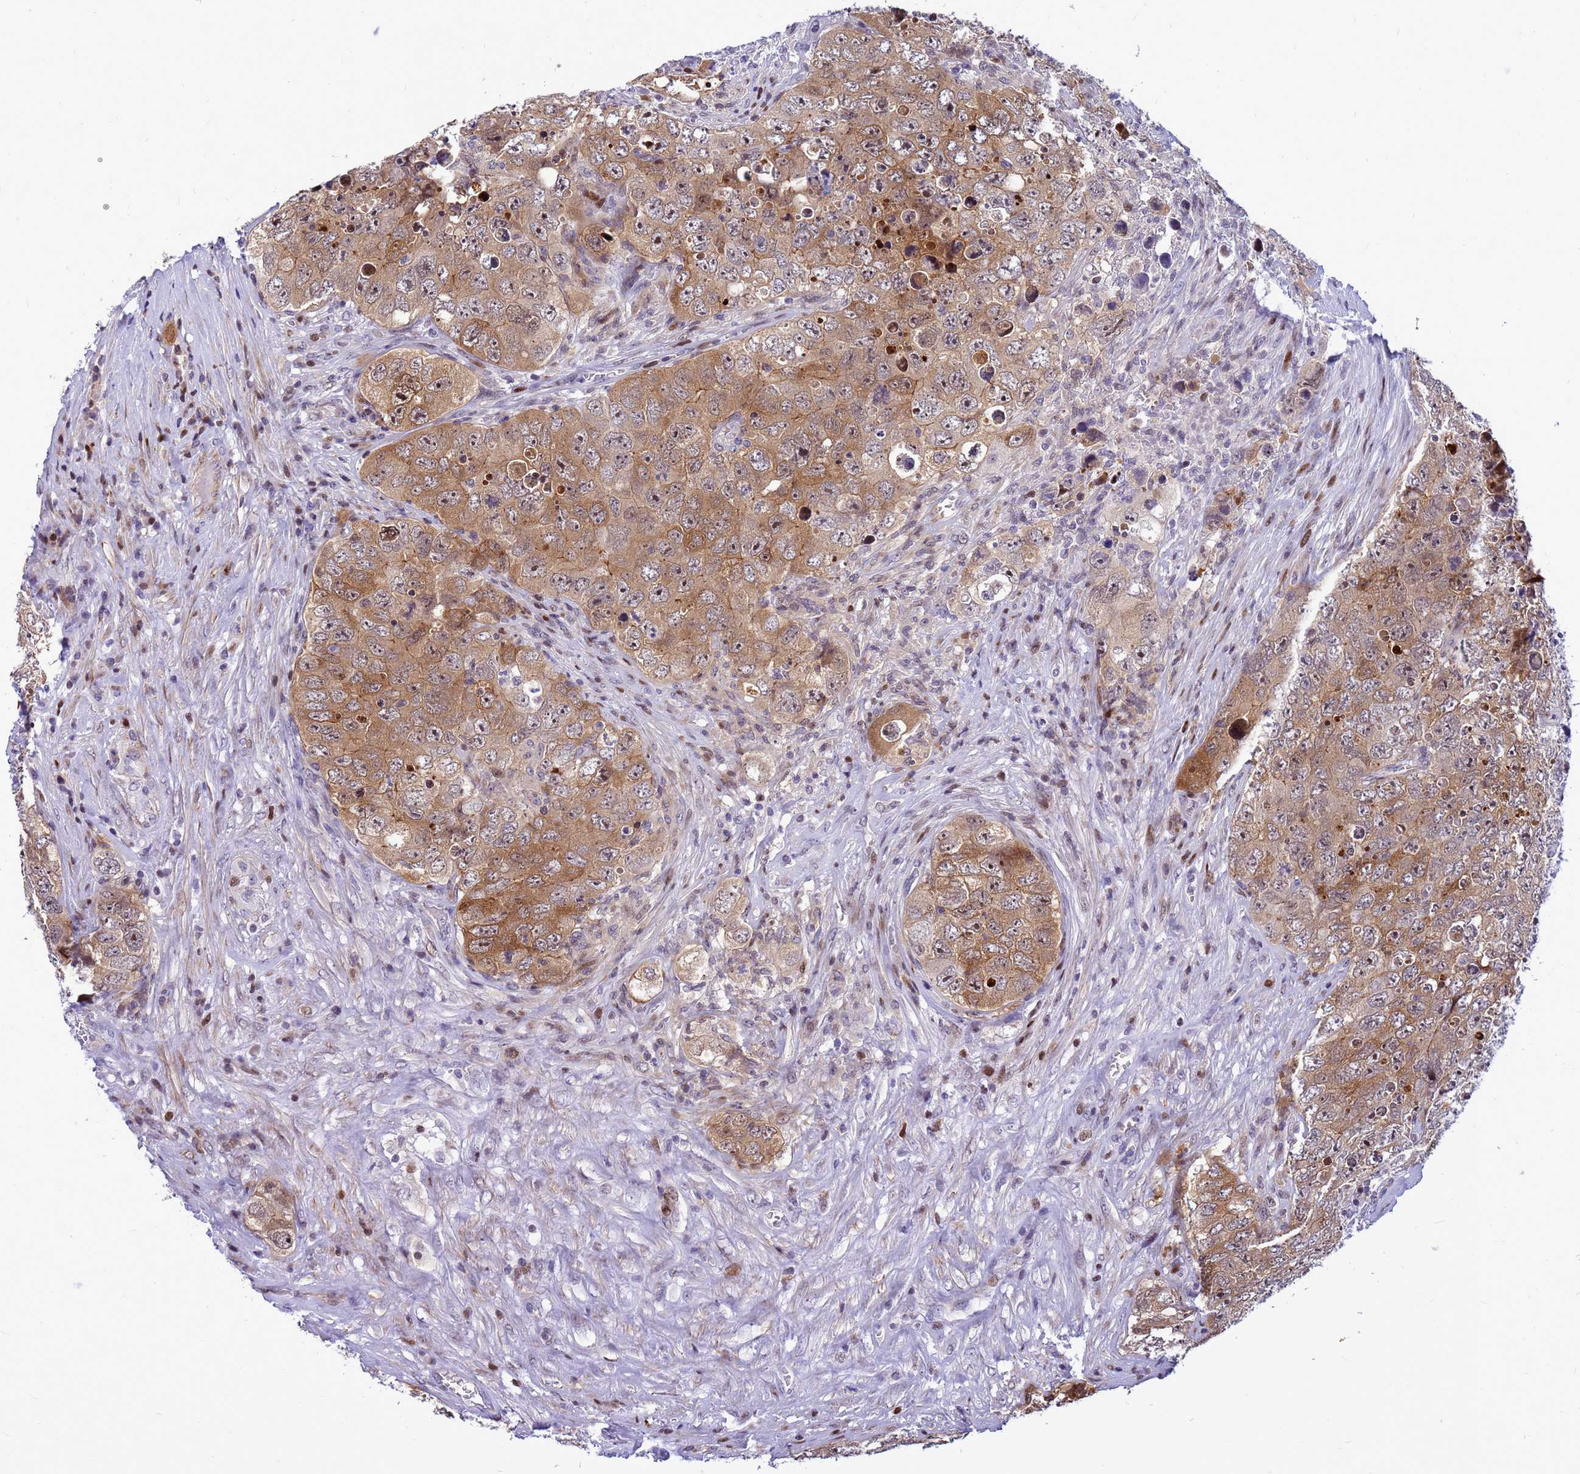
{"staining": {"intensity": "moderate", "quantity": ">75%", "location": "cytoplasmic/membranous,nuclear"}, "tissue": "testis cancer", "cell_type": "Tumor cells", "image_type": "cancer", "snomed": [{"axis": "morphology", "description": "Seminoma, NOS"}, {"axis": "morphology", "description": "Carcinoma, Embryonal, NOS"}, {"axis": "topography", "description": "Testis"}], "caption": "DAB immunohistochemical staining of human testis embryonal carcinoma demonstrates moderate cytoplasmic/membranous and nuclear protein positivity in approximately >75% of tumor cells.", "gene": "ADAMTS7", "patient": {"sex": "male", "age": 43}}